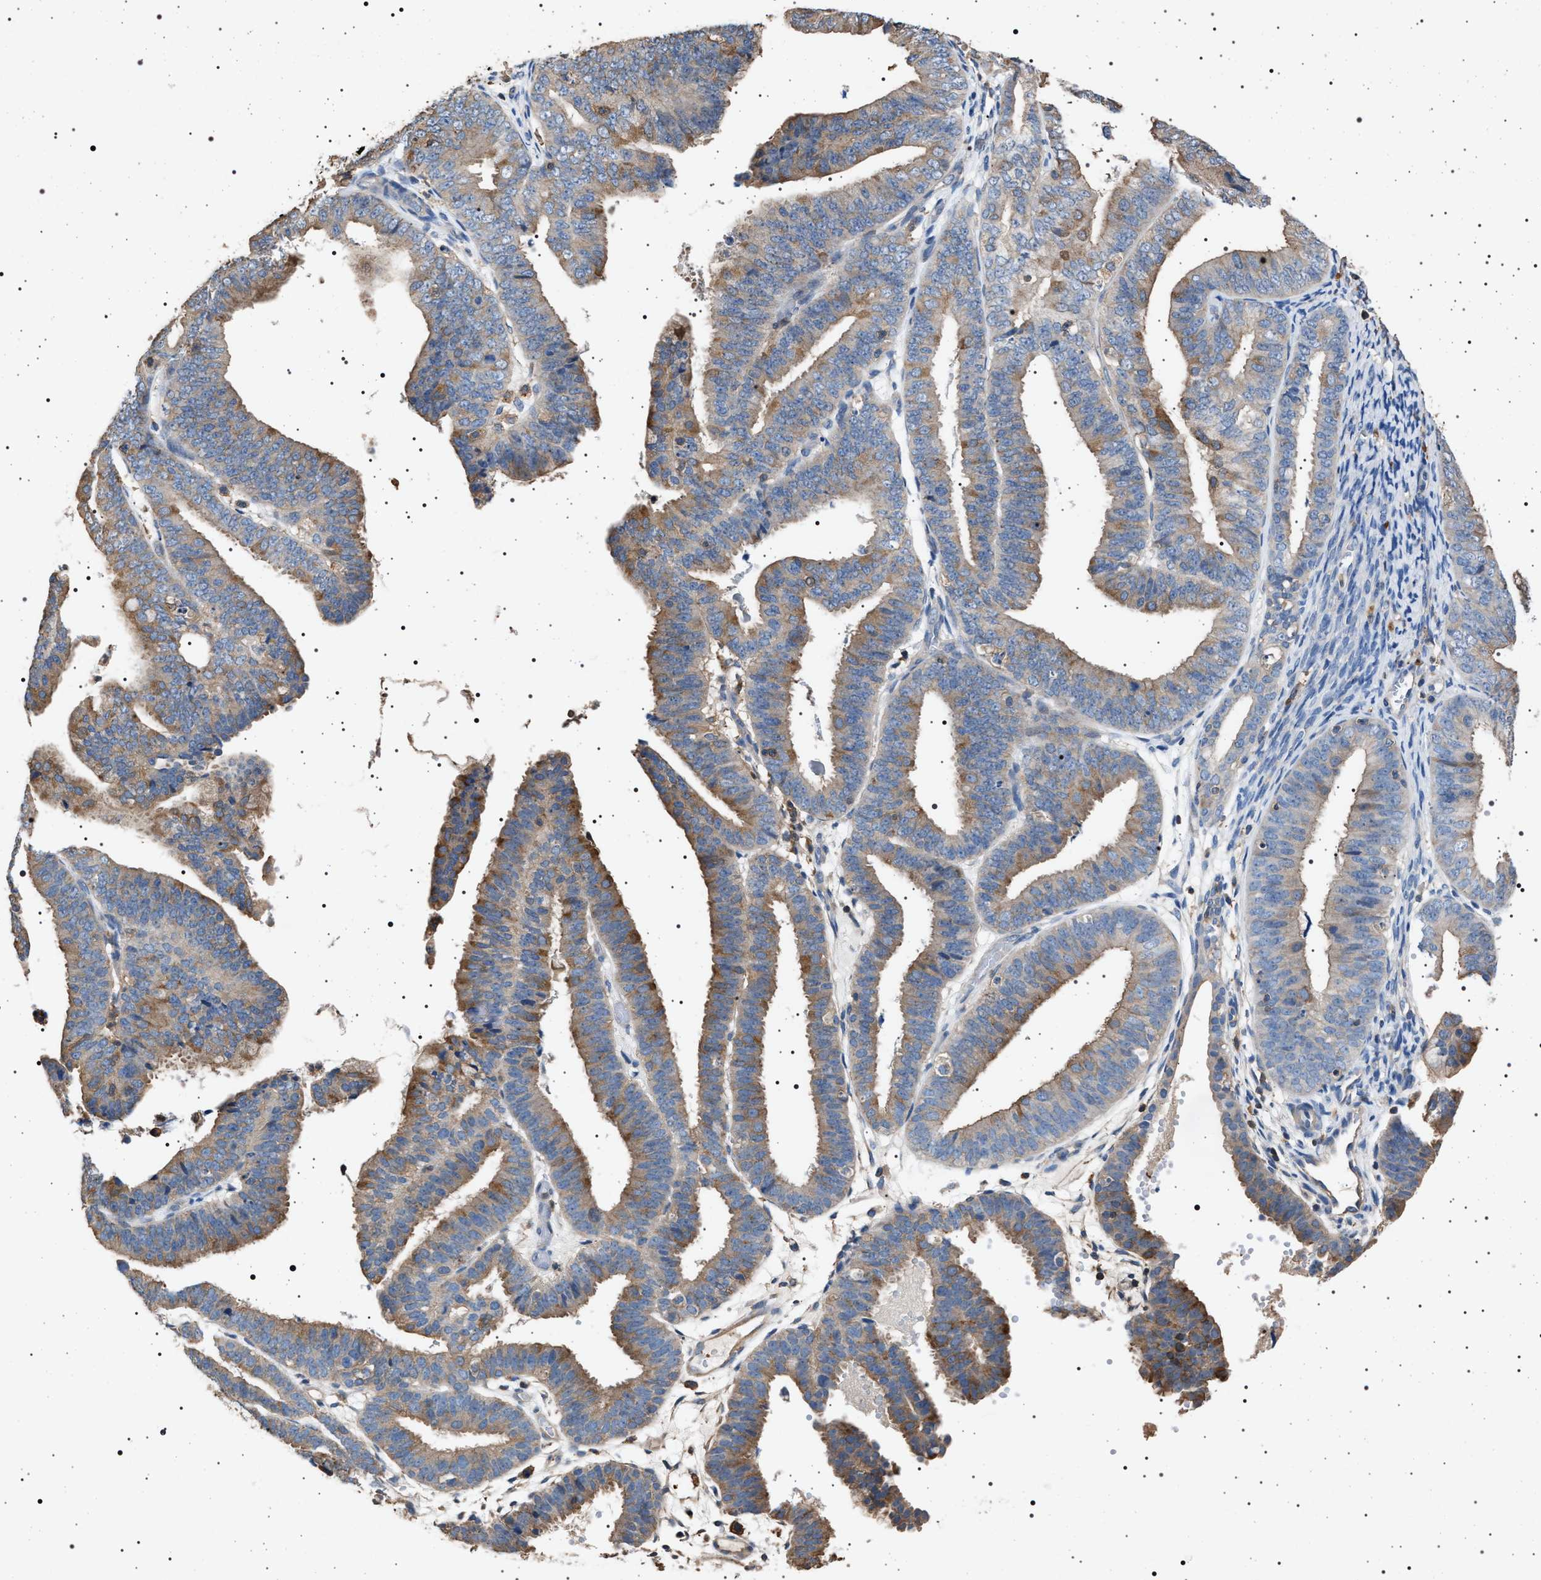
{"staining": {"intensity": "moderate", "quantity": ">75%", "location": "cytoplasmic/membranous"}, "tissue": "endometrial cancer", "cell_type": "Tumor cells", "image_type": "cancer", "snomed": [{"axis": "morphology", "description": "Adenocarcinoma, NOS"}, {"axis": "topography", "description": "Endometrium"}], "caption": "This image demonstrates IHC staining of human endometrial adenocarcinoma, with medium moderate cytoplasmic/membranous positivity in about >75% of tumor cells.", "gene": "SMAP2", "patient": {"sex": "female", "age": 63}}